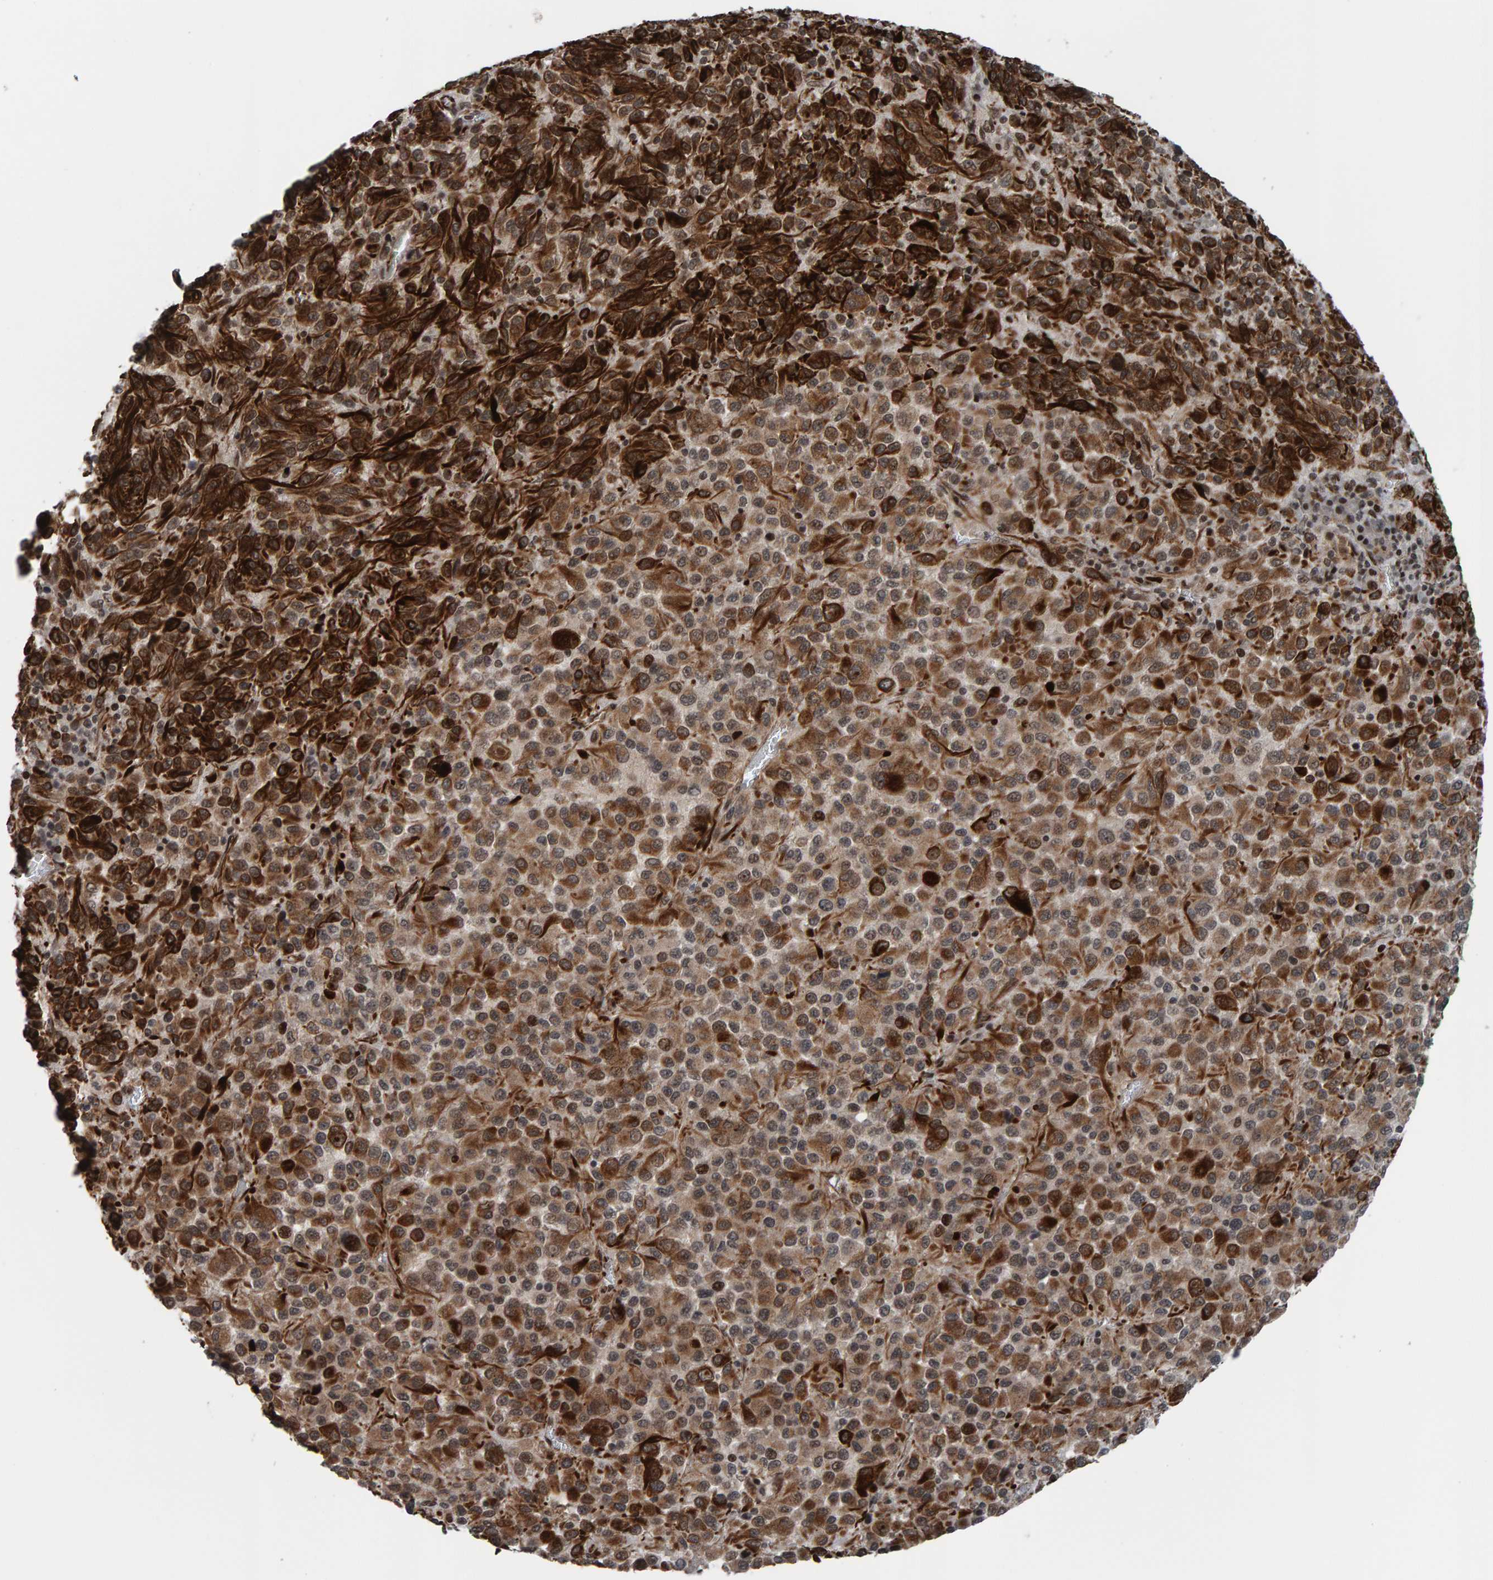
{"staining": {"intensity": "strong", "quantity": ">75%", "location": "cytoplasmic/membranous"}, "tissue": "melanoma", "cell_type": "Tumor cells", "image_type": "cancer", "snomed": [{"axis": "morphology", "description": "Malignant melanoma, Metastatic site"}, {"axis": "topography", "description": "Lung"}], "caption": "The image displays staining of melanoma, revealing strong cytoplasmic/membranous protein positivity (brown color) within tumor cells.", "gene": "ZNF366", "patient": {"sex": "male", "age": 64}}